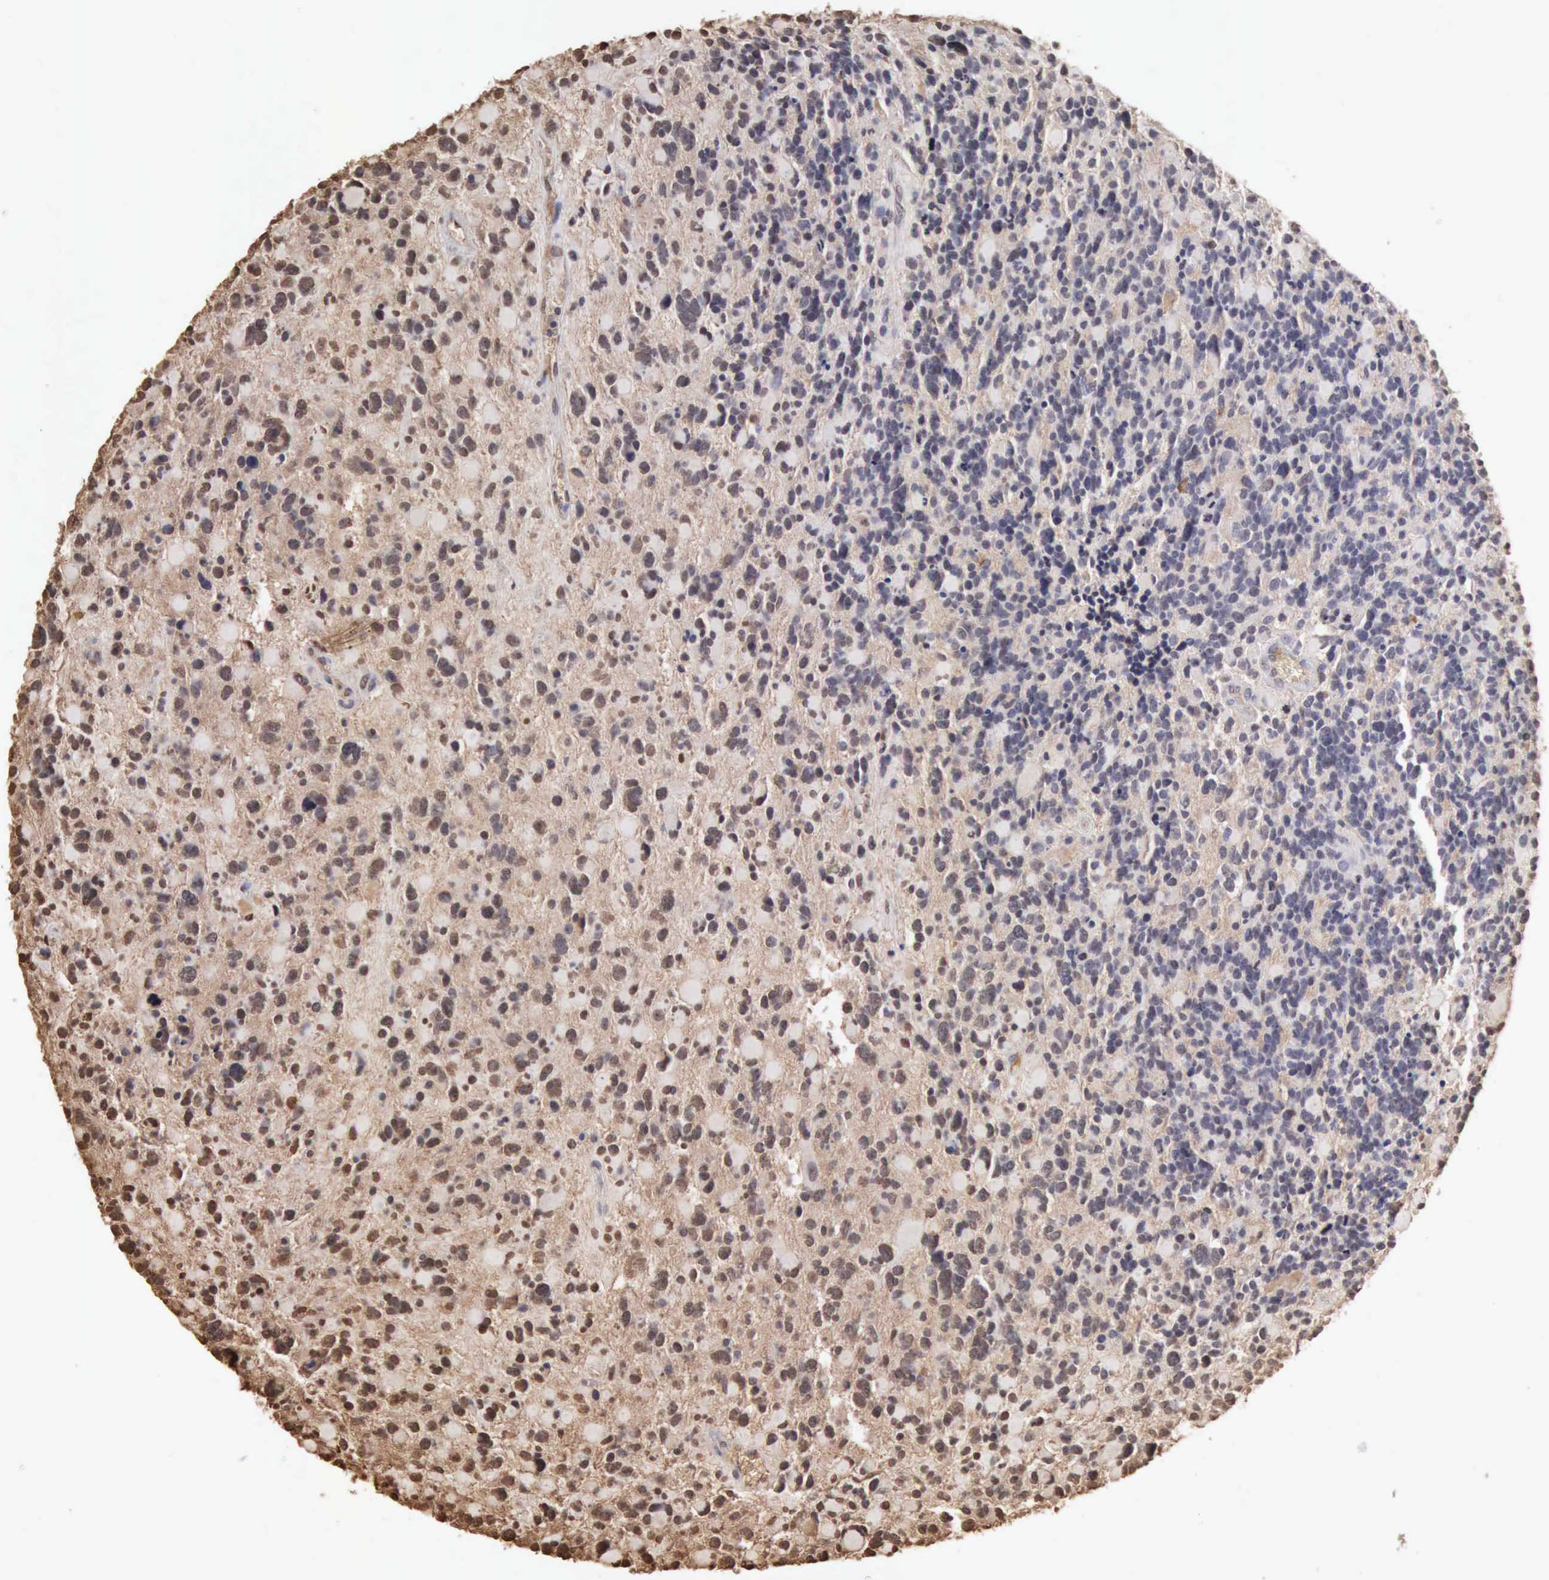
{"staining": {"intensity": "weak", "quantity": "25%-75%", "location": "nuclear"}, "tissue": "glioma", "cell_type": "Tumor cells", "image_type": "cancer", "snomed": [{"axis": "morphology", "description": "Glioma, malignant, High grade"}, {"axis": "topography", "description": "Brain"}], "caption": "A histopathology image showing weak nuclear staining in about 25%-75% of tumor cells in high-grade glioma (malignant), as visualized by brown immunohistochemical staining.", "gene": "SERPINA1", "patient": {"sex": "female", "age": 37}}